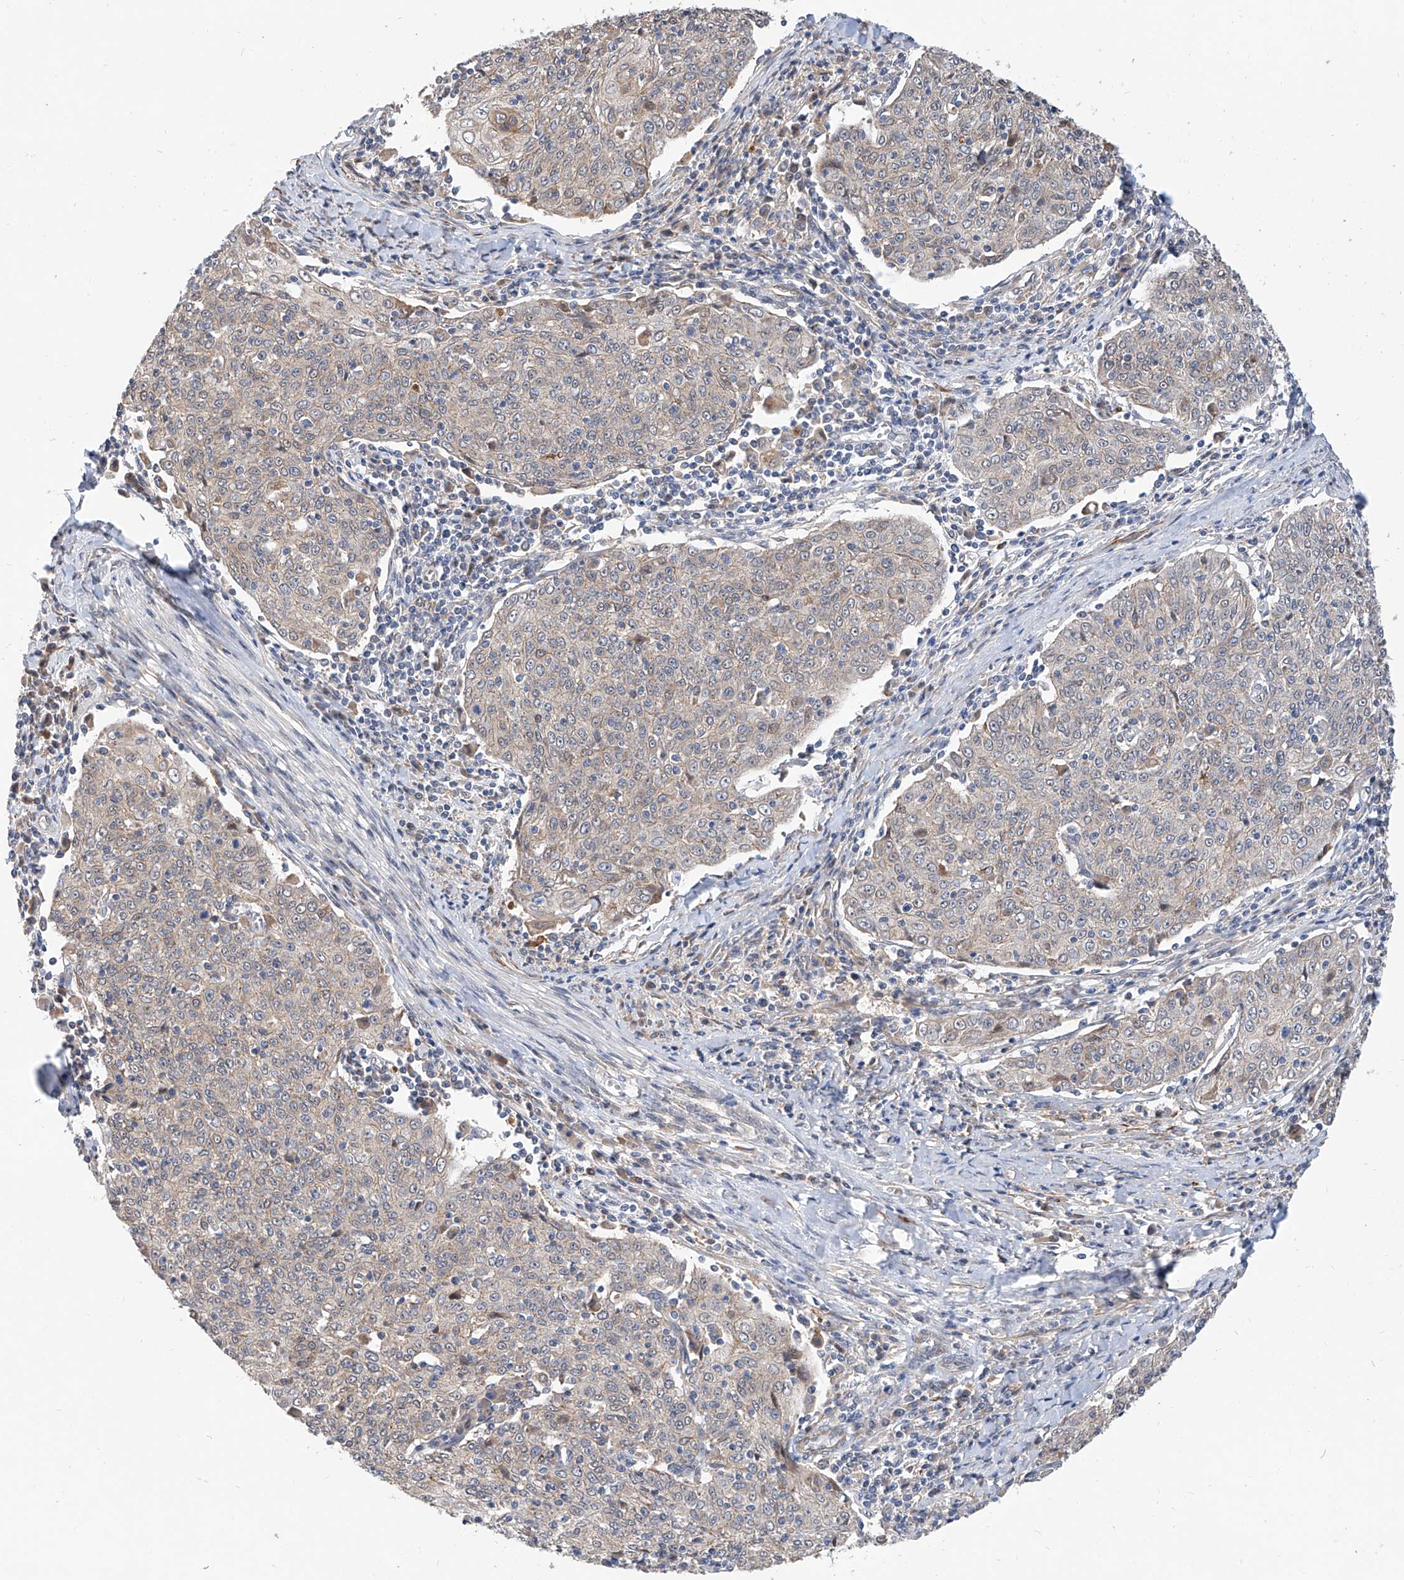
{"staining": {"intensity": "weak", "quantity": "<25%", "location": "cytoplasmic/membranous"}, "tissue": "cervical cancer", "cell_type": "Tumor cells", "image_type": "cancer", "snomed": [{"axis": "morphology", "description": "Squamous cell carcinoma, NOS"}, {"axis": "topography", "description": "Cervix"}], "caption": "DAB (3,3'-diaminobenzidine) immunohistochemical staining of human cervical squamous cell carcinoma shows no significant expression in tumor cells.", "gene": "MAGEE2", "patient": {"sex": "female", "age": 48}}